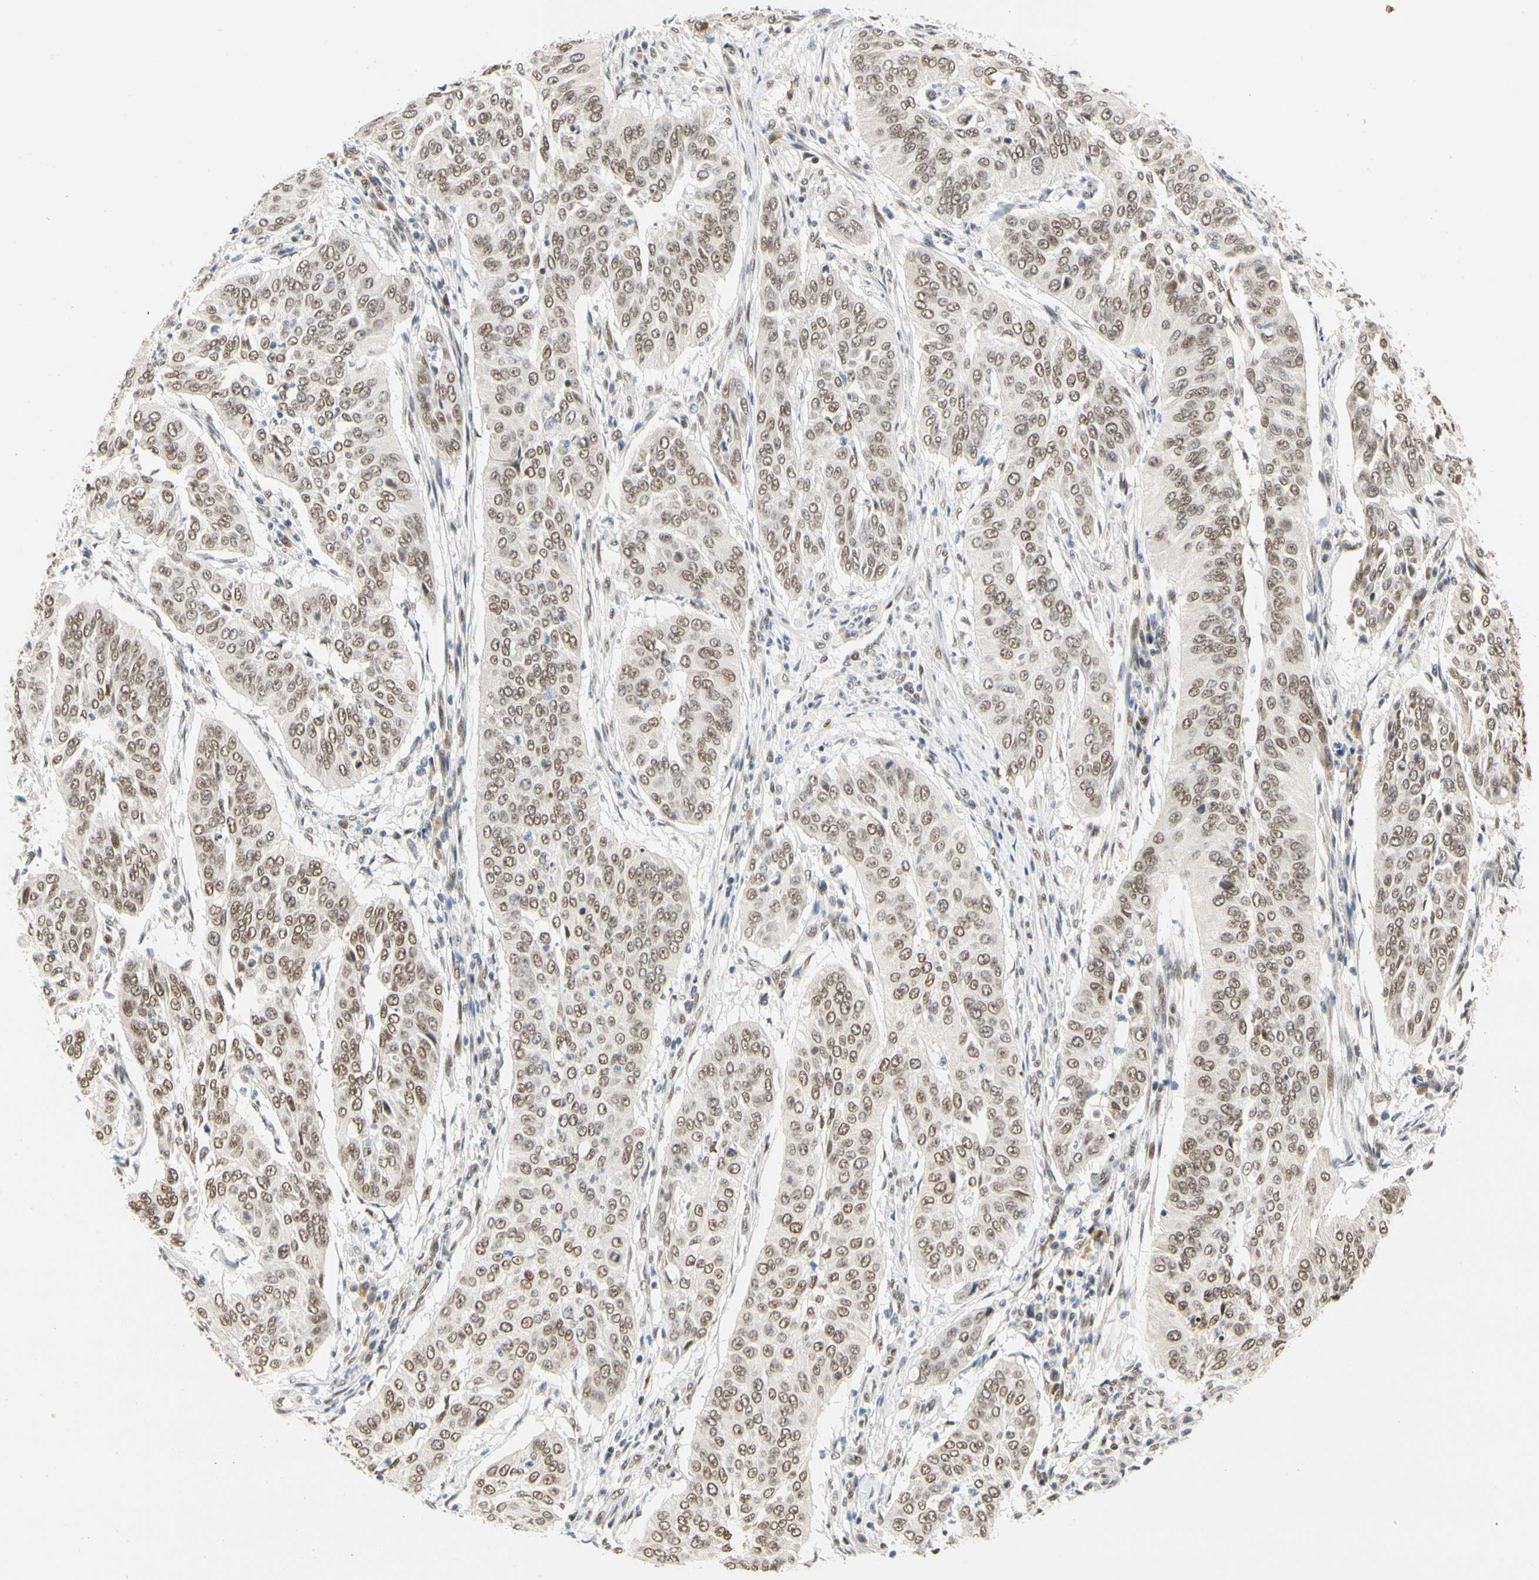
{"staining": {"intensity": "moderate", "quantity": ">75%", "location": "nuclear"}, "tissue": "cervical cancer", "cell_type": "Tumor cells", "image_type": "cancer", "snomed": [{"axis": "morphology", "description": "Normal tissue, NOS"}, {"axis": "morphology", "description": "Squamous cell carcinoma, NOS"}, {"axis": "topography", "description": "Cervix"}], "caption": "Cervical cancer stained with a brown dye displays moderate nuclear positive positivity in approximately >75% of tumor cells.", "gene": "ZSCAN16", "patient": {"sex": "female", "age": 39}}